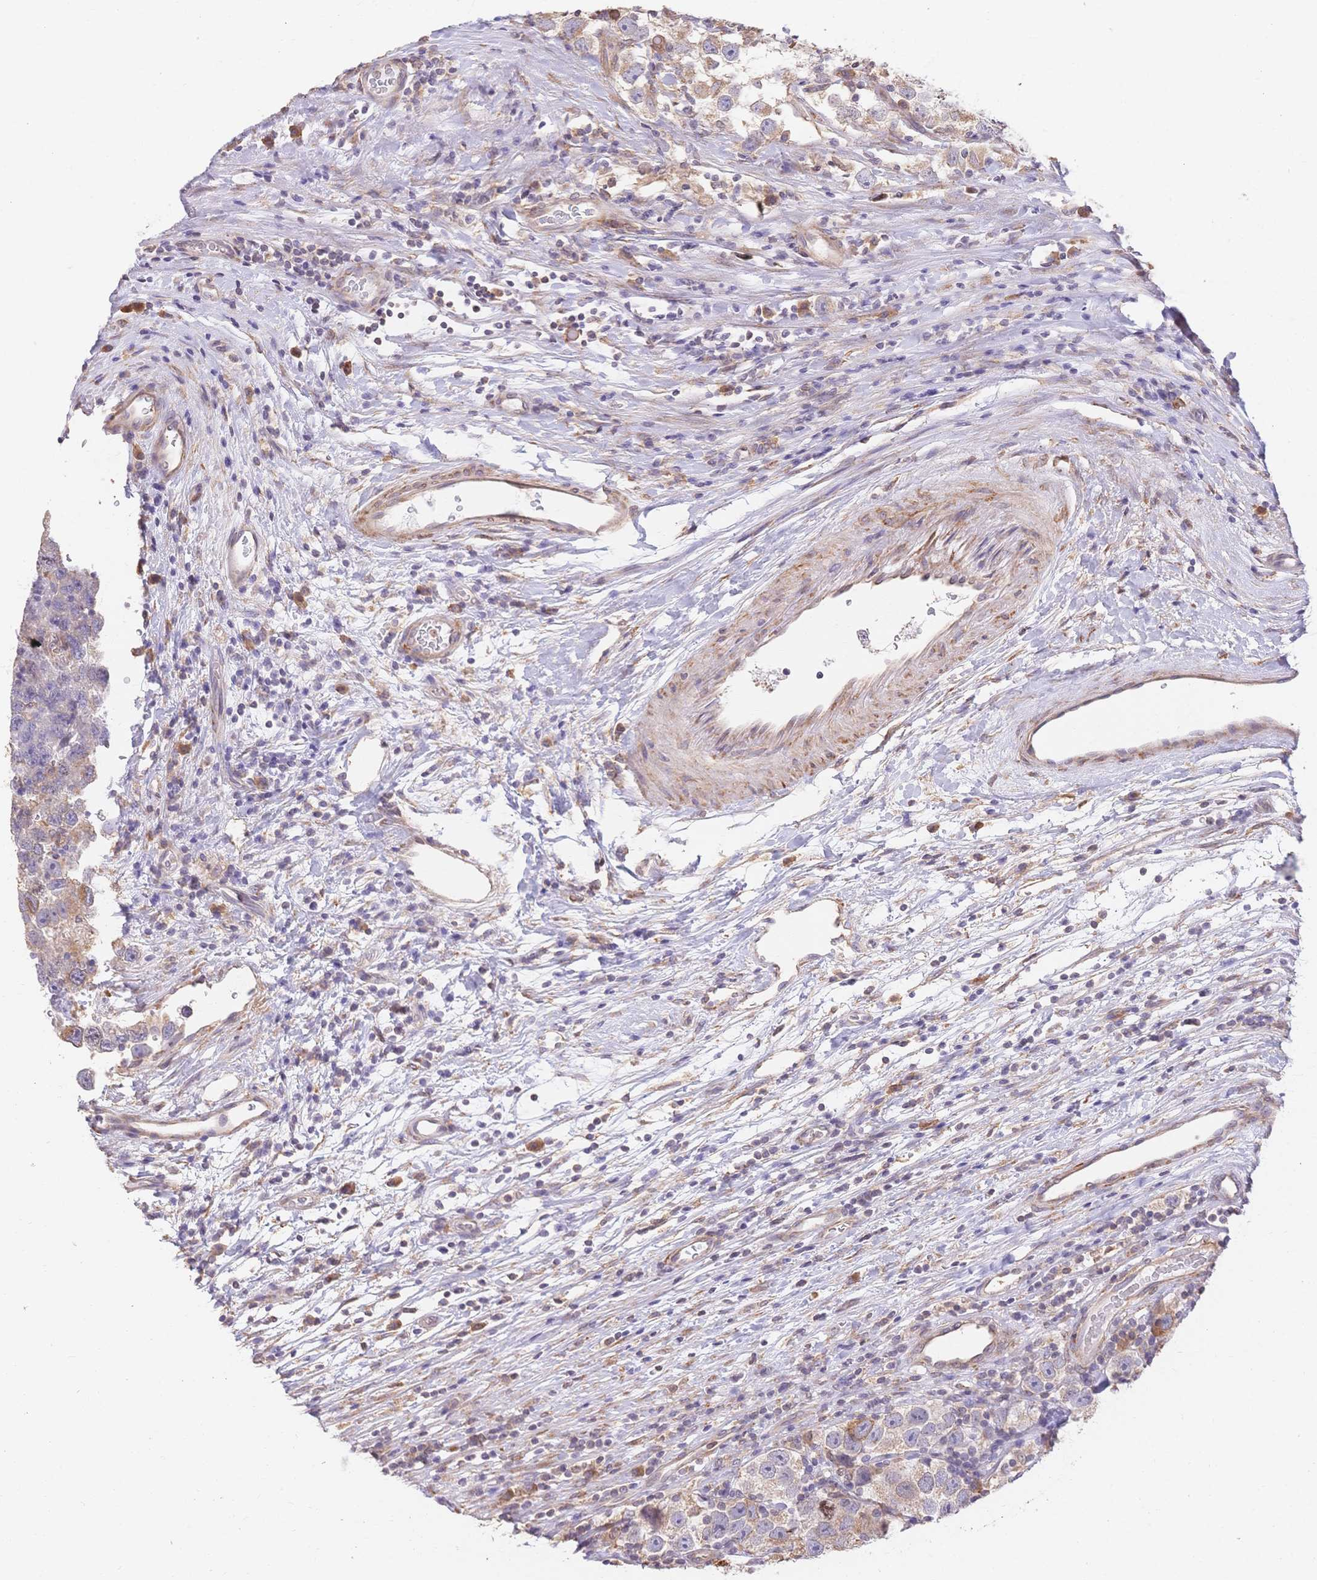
{"staining": {"intensity": "moderate", "quantity": "<25%", "location": "cytoplasmic/membranous"}, "tissue": "testis cancer", "cell_type": "Tumor cells", "image_type": "cancer", "snomed": [{"axis": "morphology", "description": "Seminoma, NOS"}, {"axis": "topography", "description": "Testis"}], "caption": "Immunohistochemistry (IHC) (DAB) staining of human testis cancer (seminoma) reveals moderate cytoplasmic/membranous protein staining in approximately <25% of tumor cells. The protein is shown in brown color, while the nuclei are stained blue.", "gene": "HS3ST5", "patient": {"sex": "male", "age": 26}}